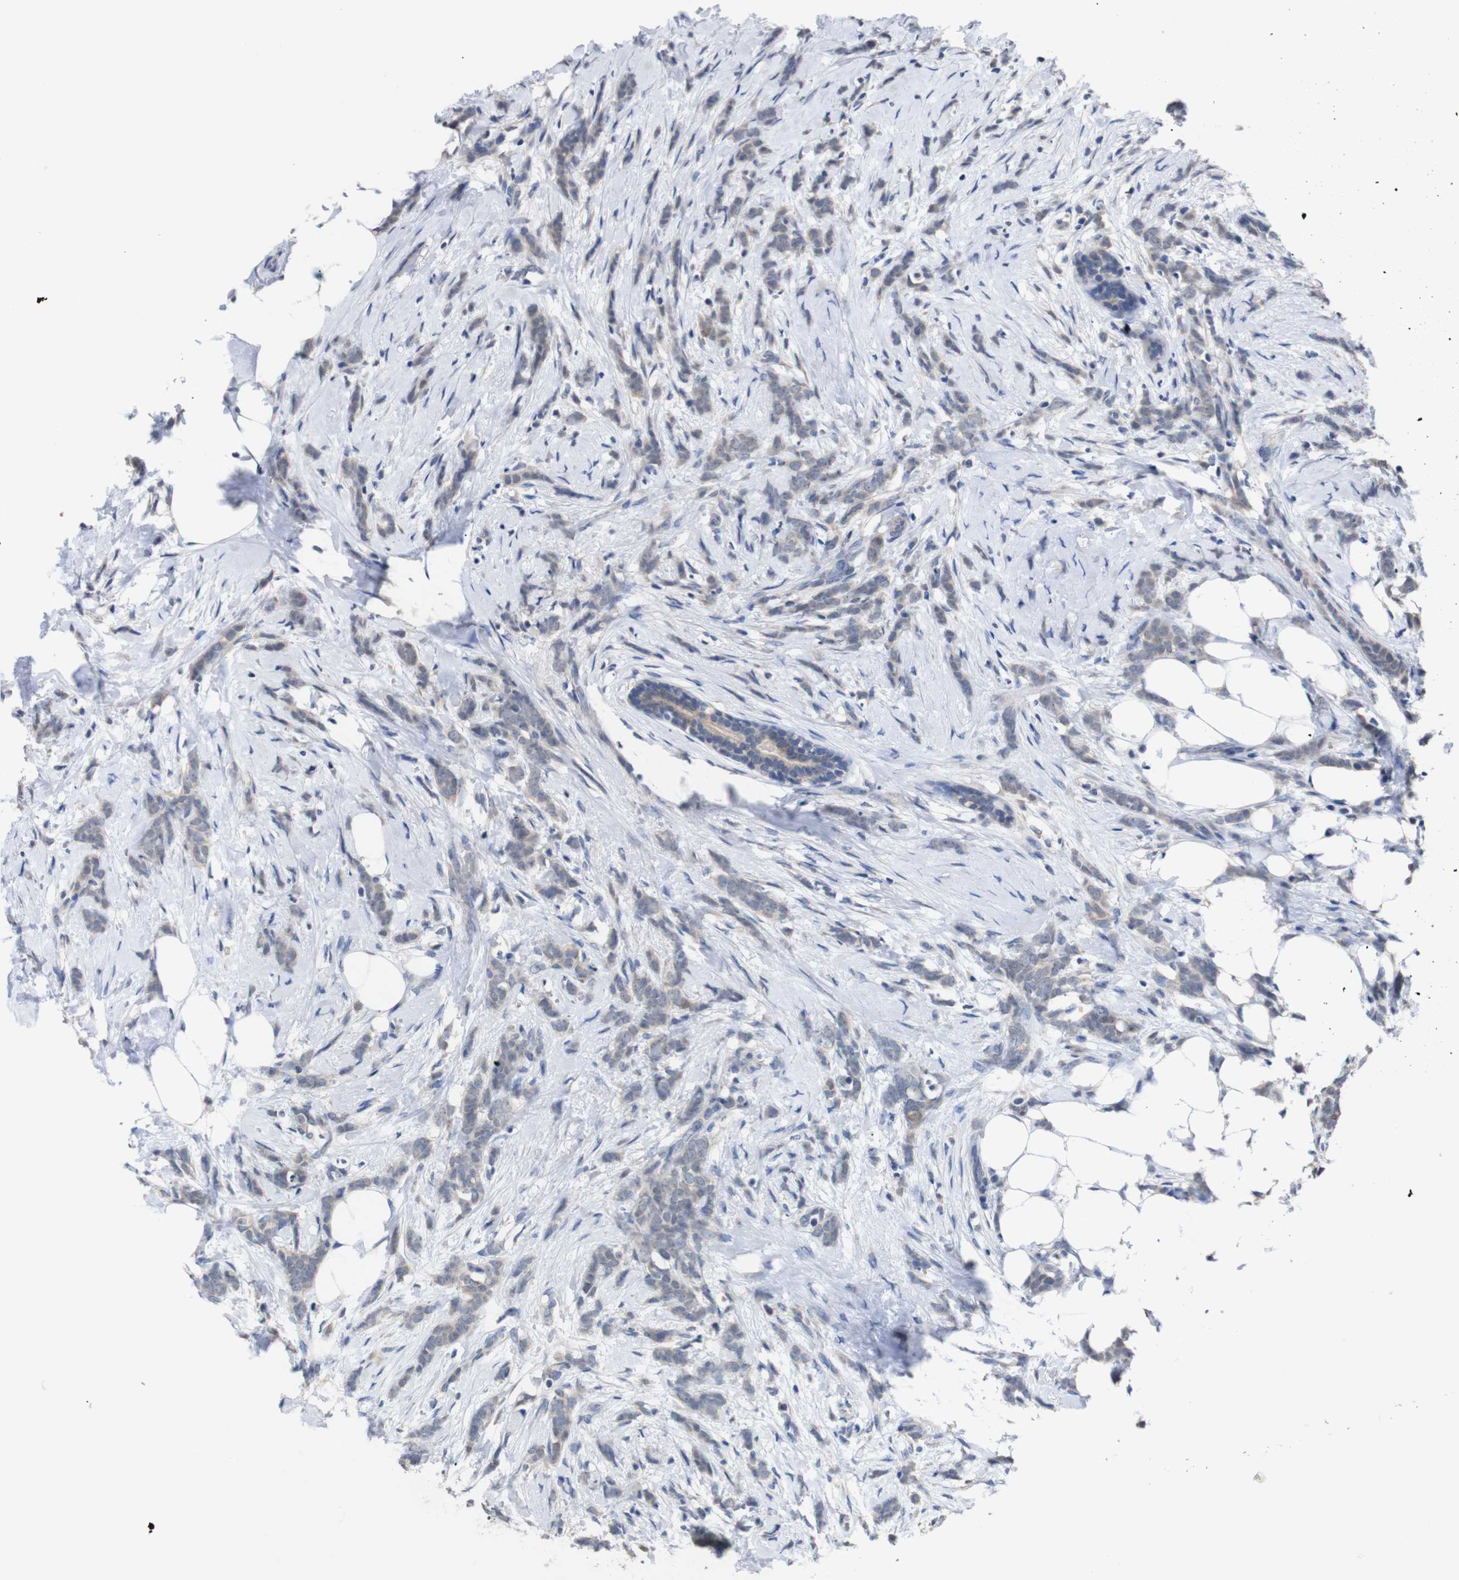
{"staining": {"intensity": "weak", "quantity": "<25%", "location": "cytoplasmic/membranous"}, "tissue": "breast cancer", "cell_type": "Tumor cells", "image_type": "cancer", "snomed": [{"axis": "morphology", "description": "Lobular carcinoma, in situ"}, {"axis": "morphology", "description": "Lobular carcinoma"}, {"axis": "topography", "description": "Breast"}], "caption": "The IHC photomicrograph has no significant expression in tumor cells of breast lobular carcinoma in situ tissue.", "gene": "HNF1A", "patient": {"sex": "female", "age": 41}}